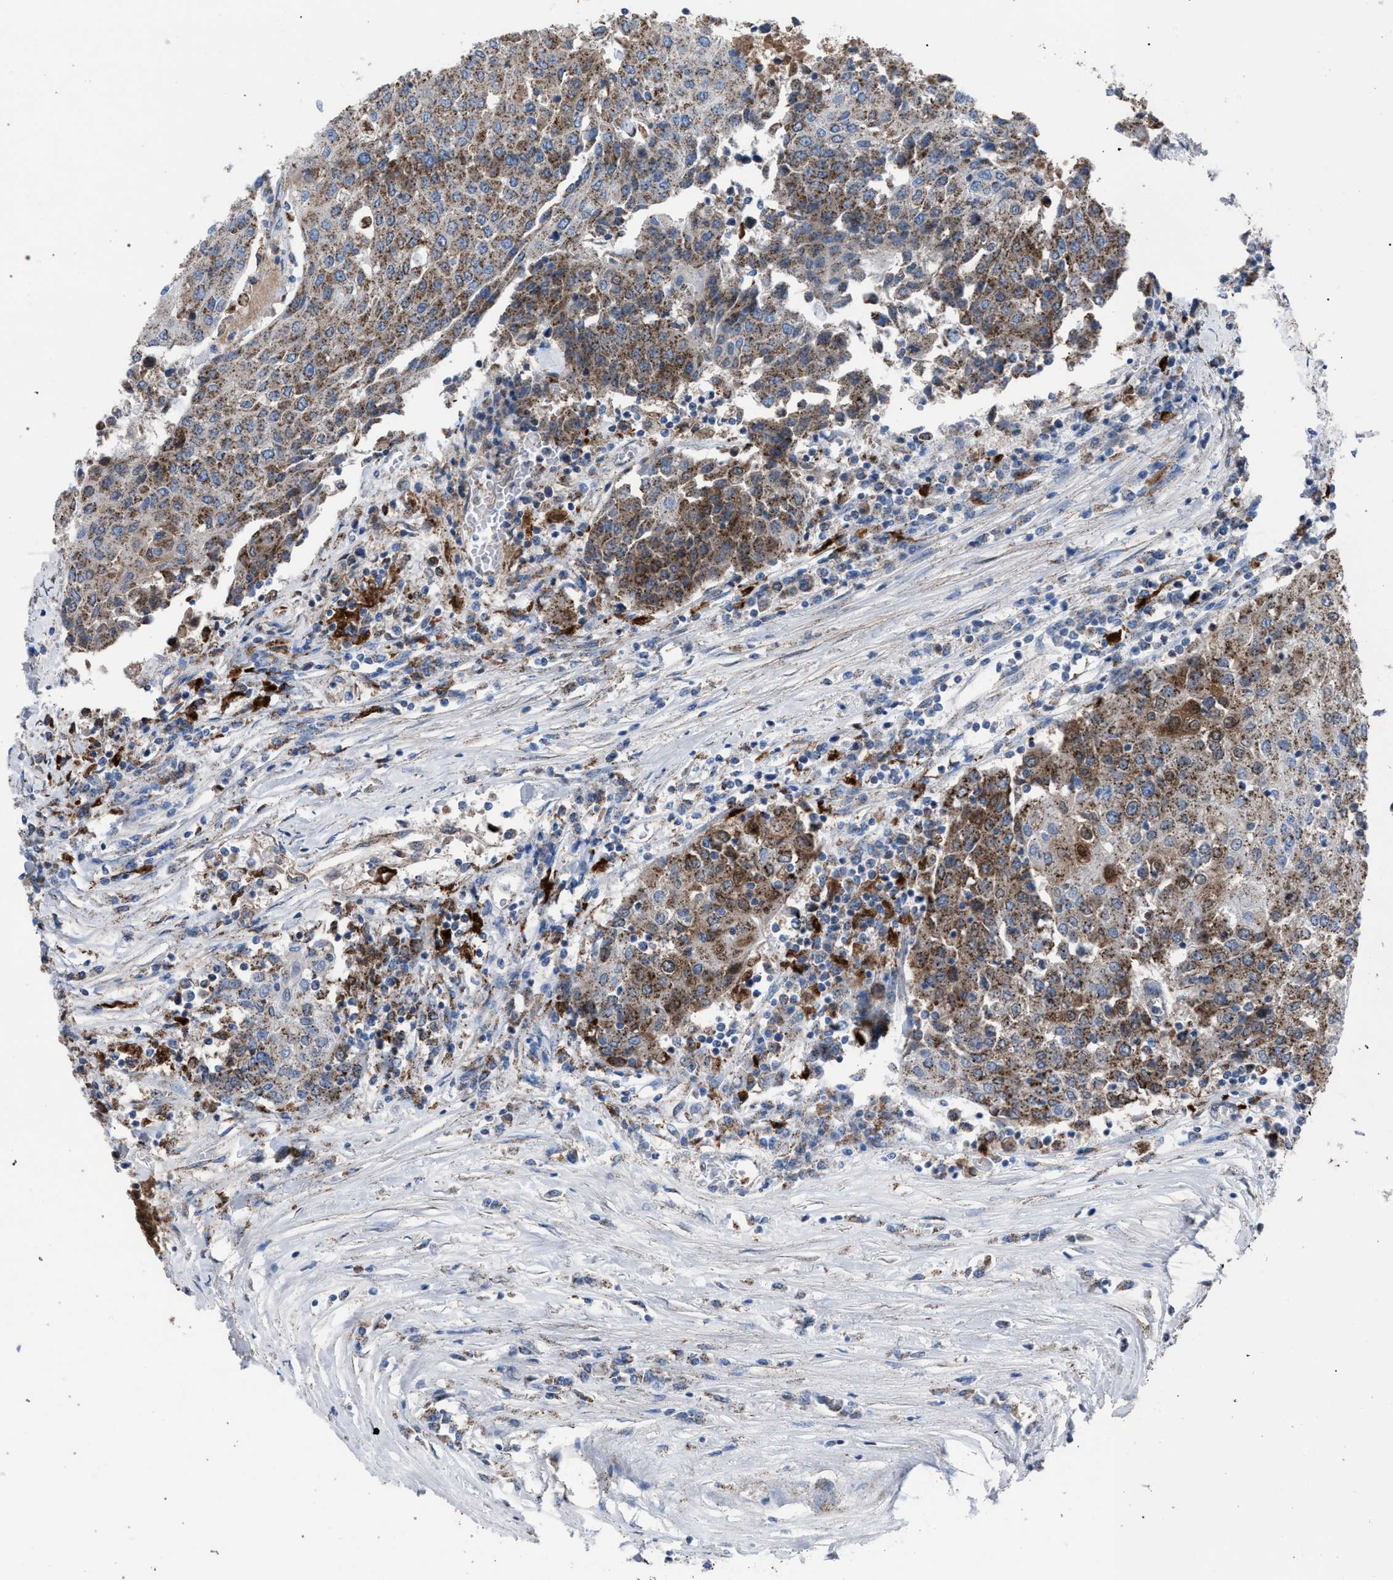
{"staining": {"intensity": "moderate", "quantity": ">75%", "location": "cytoplasmic/membranous"}, "tissue": "urothelial cancer", "cell_type": "Tumor cells", "image_type": "cancer", "snomed": [{"axis": "morphology", "description": "Urothelial carcinoma, High grade"}, {"axis": "topography", "description": "Urinary bladder"}], "caption": "Human urothelial cancer stained for a protein (brown) reveals moderate cytoplasmic/membranous positive positivity in approximately >75% of tumor cells.", "gene": "HSD17B4", "patient": {"sex": "female", "age": 85}}